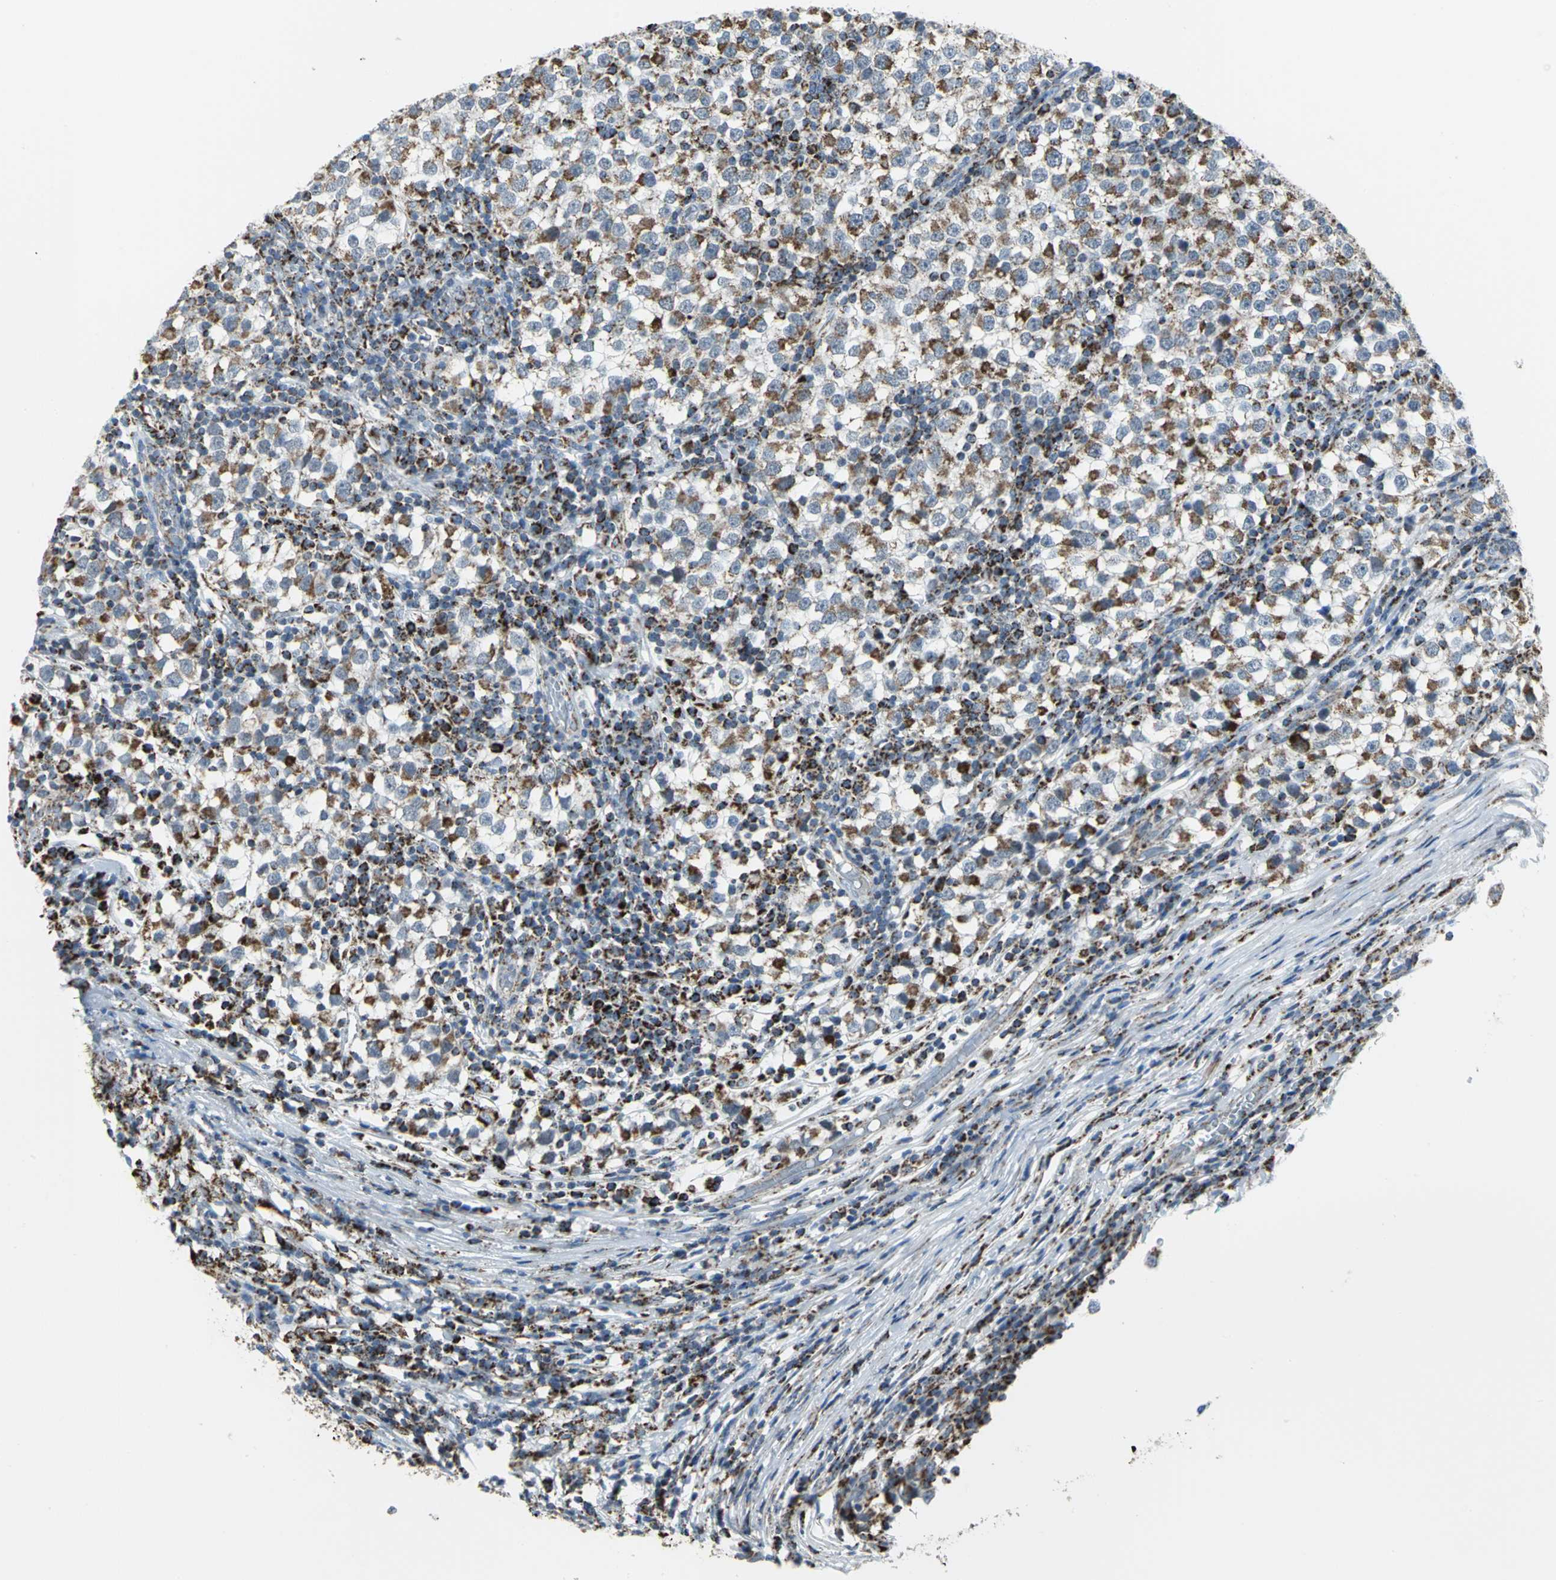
{"staining": {"intensity": "moderate", "quantity": "25%-75%", "location": "cytoplasmic/membranous"}, "tissue": "testis cancer", "cell_type": "Tumor cells", "image_type": "cancer", "snomed": [{"axis": "morphology", "description": "Seminoma, NOS"}, {"axis": "topography", "description": "Testis"}], "caption": "High-magnification brightfield microscopy of seminoma (testis) stained with DAB (brown) and counterstained with hematoxylin (blue). tumor cells exhibit moderate cytoplasmic/membranous staining is present in approximately25%-75% of cells. Using DAB (3,3'-diaminobenzidine) (brown) and hematoxylin (blue) stains, captured at high magnification using brightfield microscopy.", "gene": "NTRK1", "patient": {"sex": "male", "age": 65}}